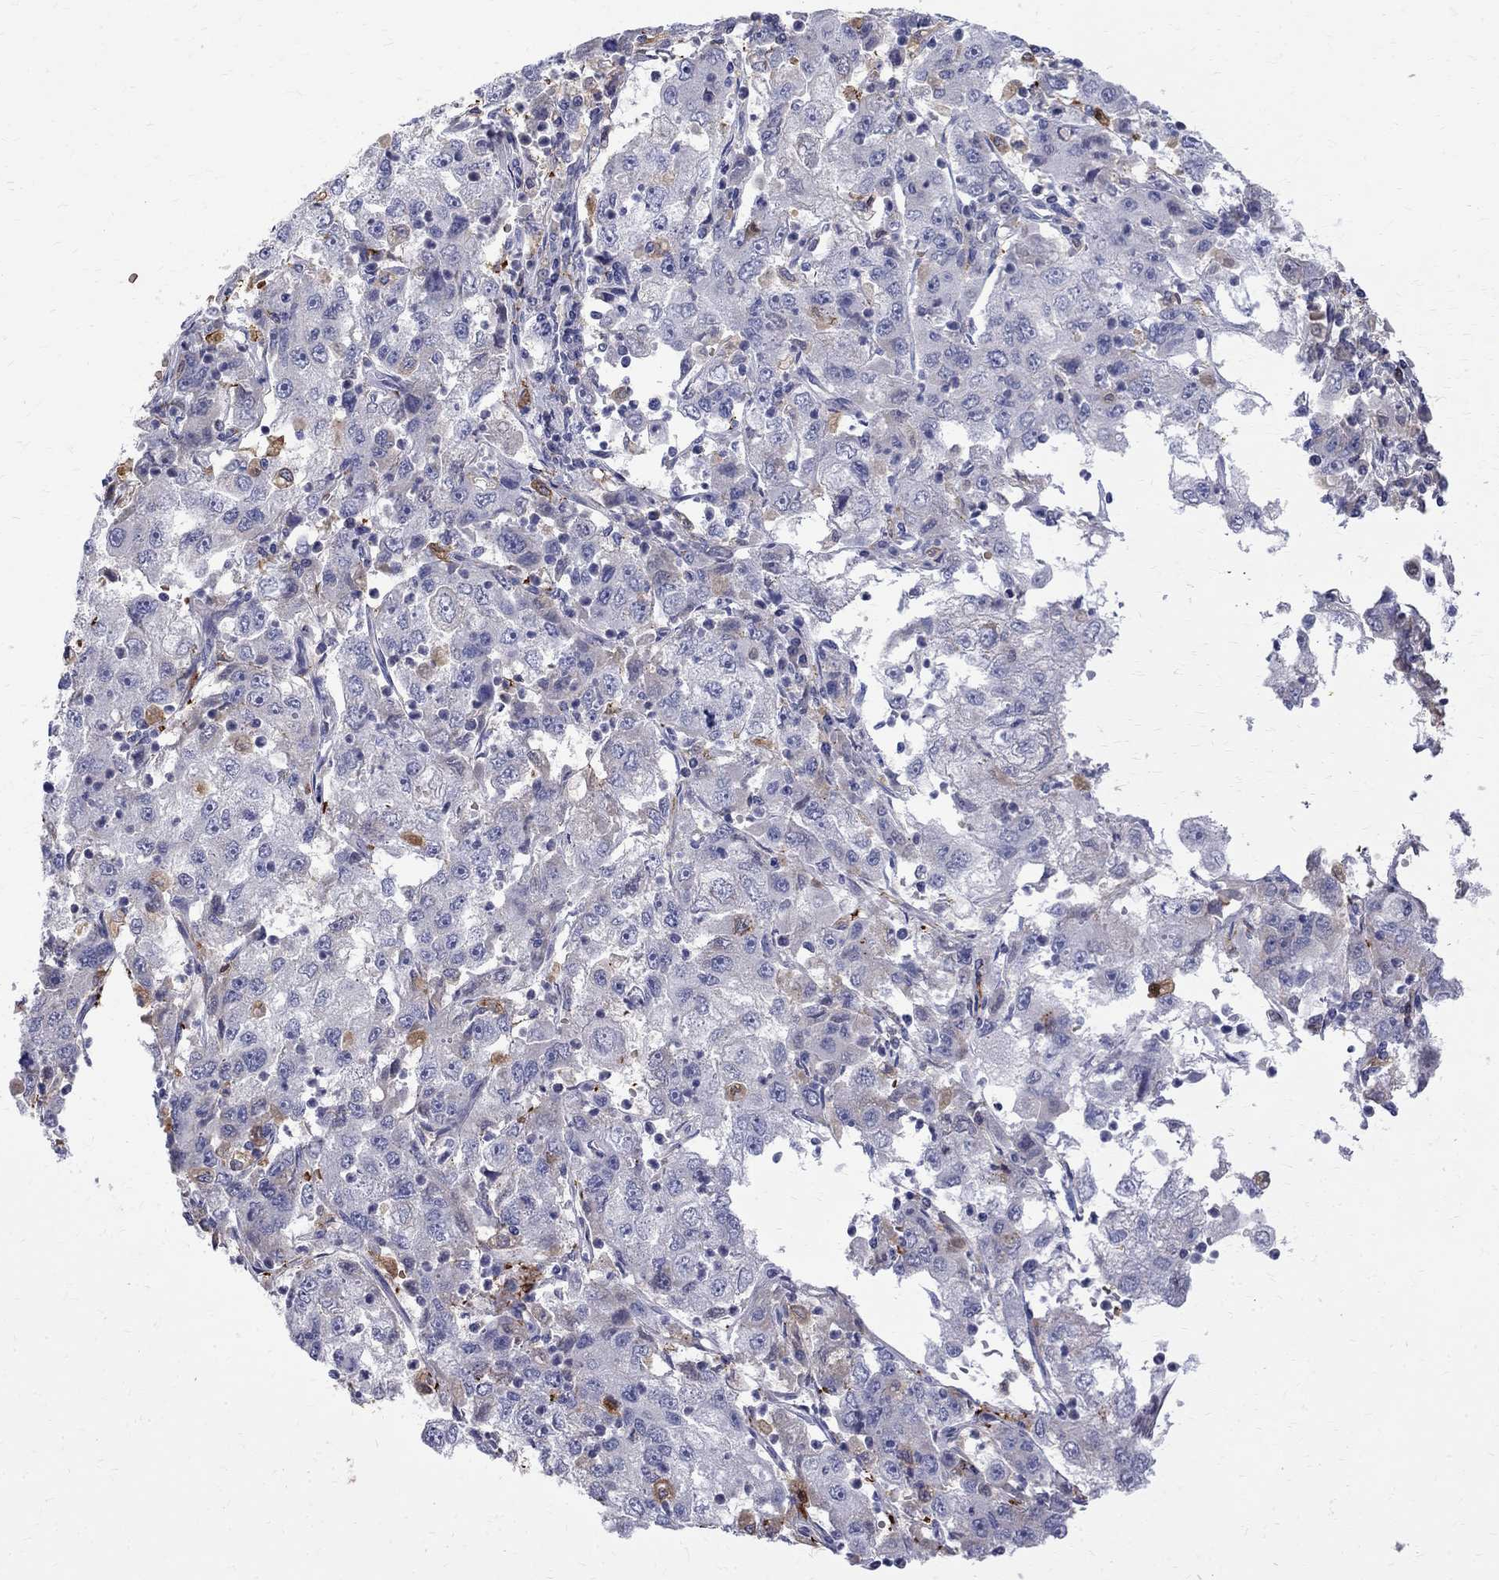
{"staining": {"intensity": "negative", "quantity": "none", "location": "none"}, "tissue": "cervical cancer", "cell_type": "Tumor cells", "image_type": "cancer", "snomed": [{"axis": "morphology", "description": "Squamous cell carcinoma, NOS"}, {"axis": "topography", "description": "Cervix"}], "caption": "Immunohistochemistry (IHC) photomicrograph of neoplastic tissue: cervical cancer (squamous cell carcinoma) stained with DAB (3,3'-diaminobenzidine) shows no significant protein positivity in tumor cells.", "gene": "AGER", "patient": {"sex": "female", "age": 36}}